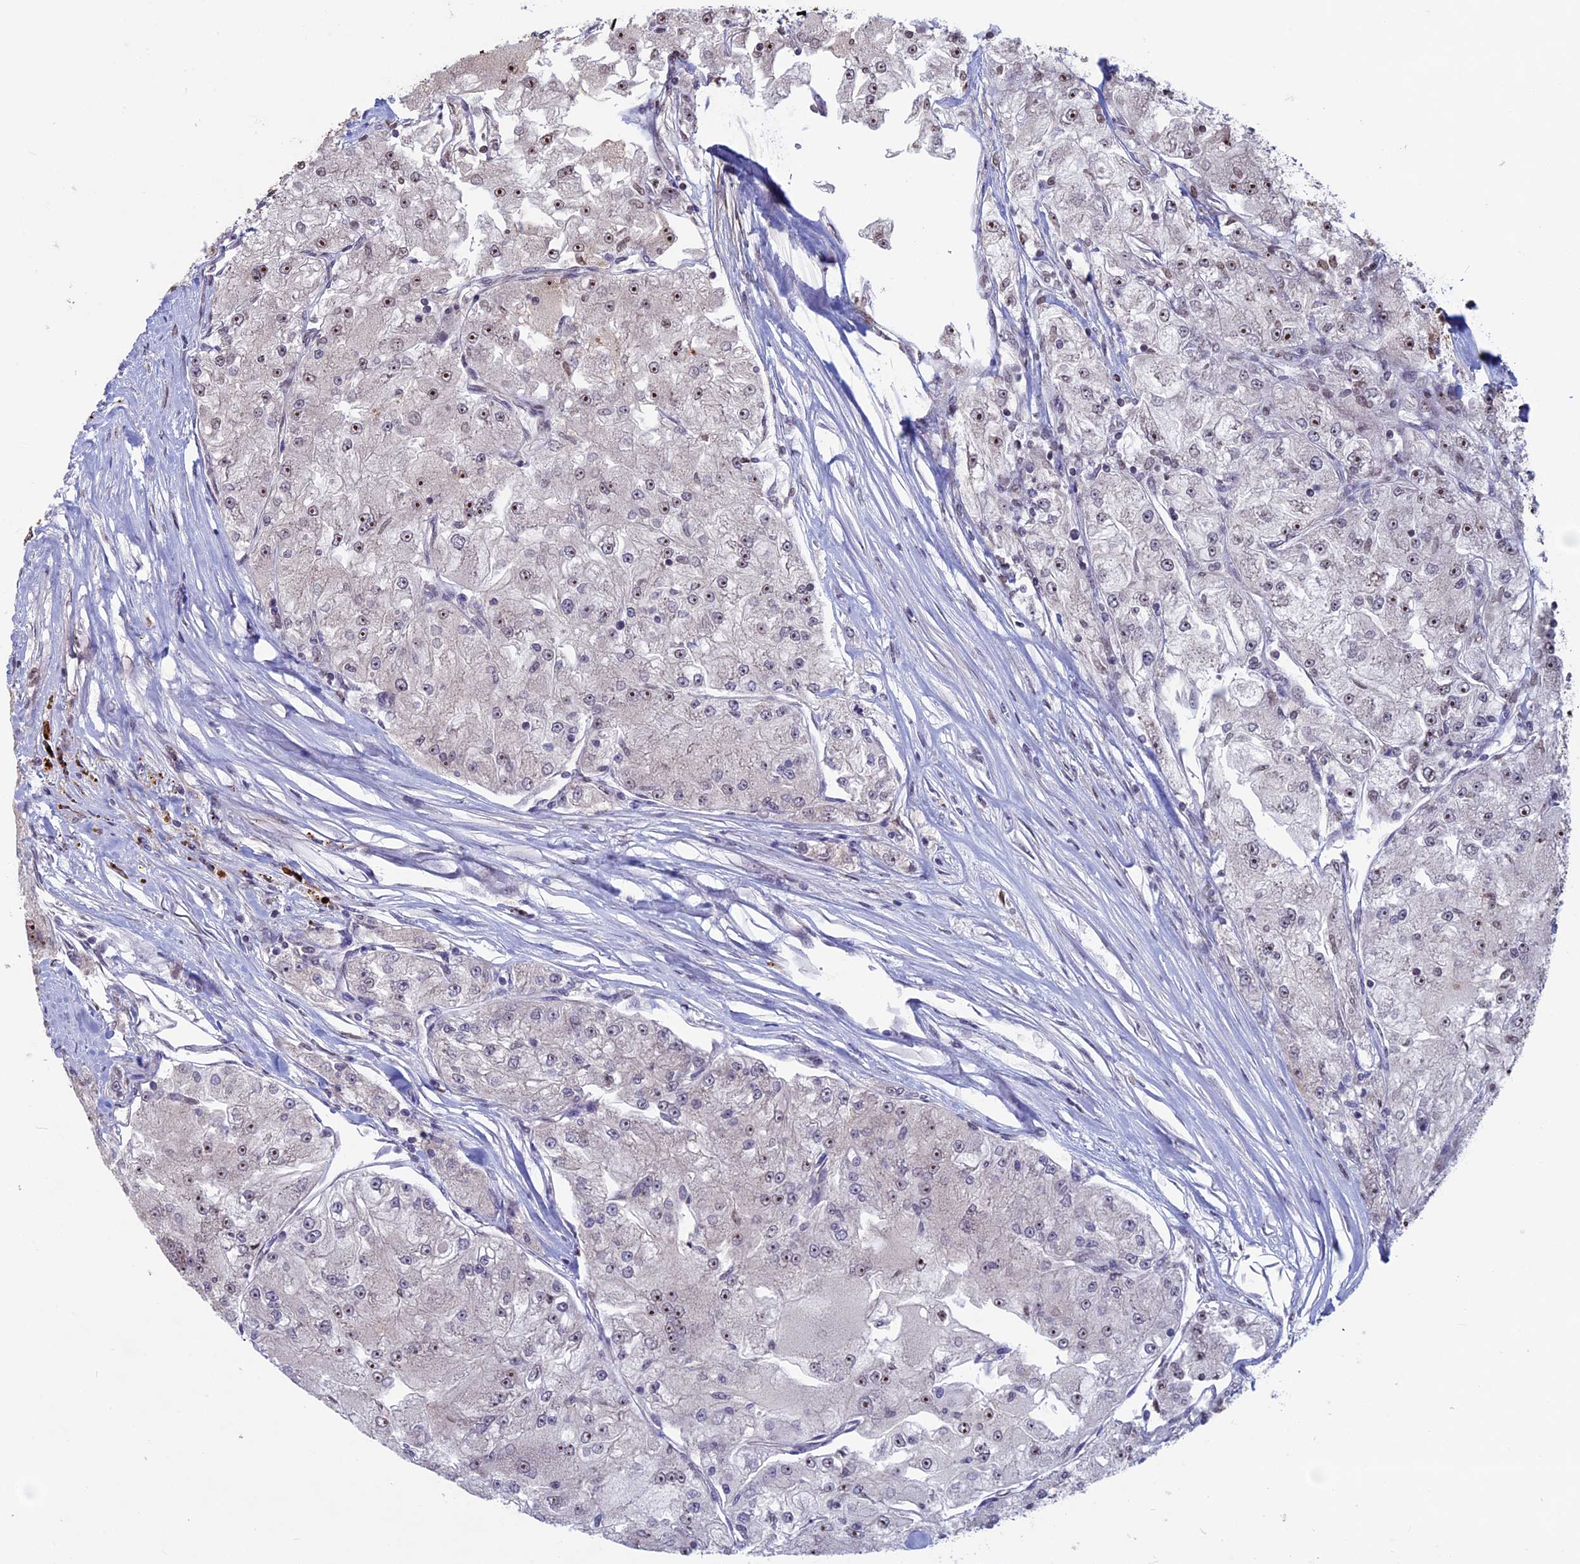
{"staining": {"intensity": "moderate", "quantity": "<25%", "location": "nuclear"}, "tissue": "renal cancer", "cell_type": "Tumor cells", "image_type": "cancer", "snomed": [{"axis": "morphology", "description": "Adenocarcinoma, NOS"}, {"axis": "topography", "description": "Kidney"}], "caption": "Human renal adenocarcinoma stained with a brown dye exhibits moderate nuclear positive positivity in approximately <25% of tumor cells.", "gene": "SPIRE1", "patient": {"sex": "female", "age": 72}}